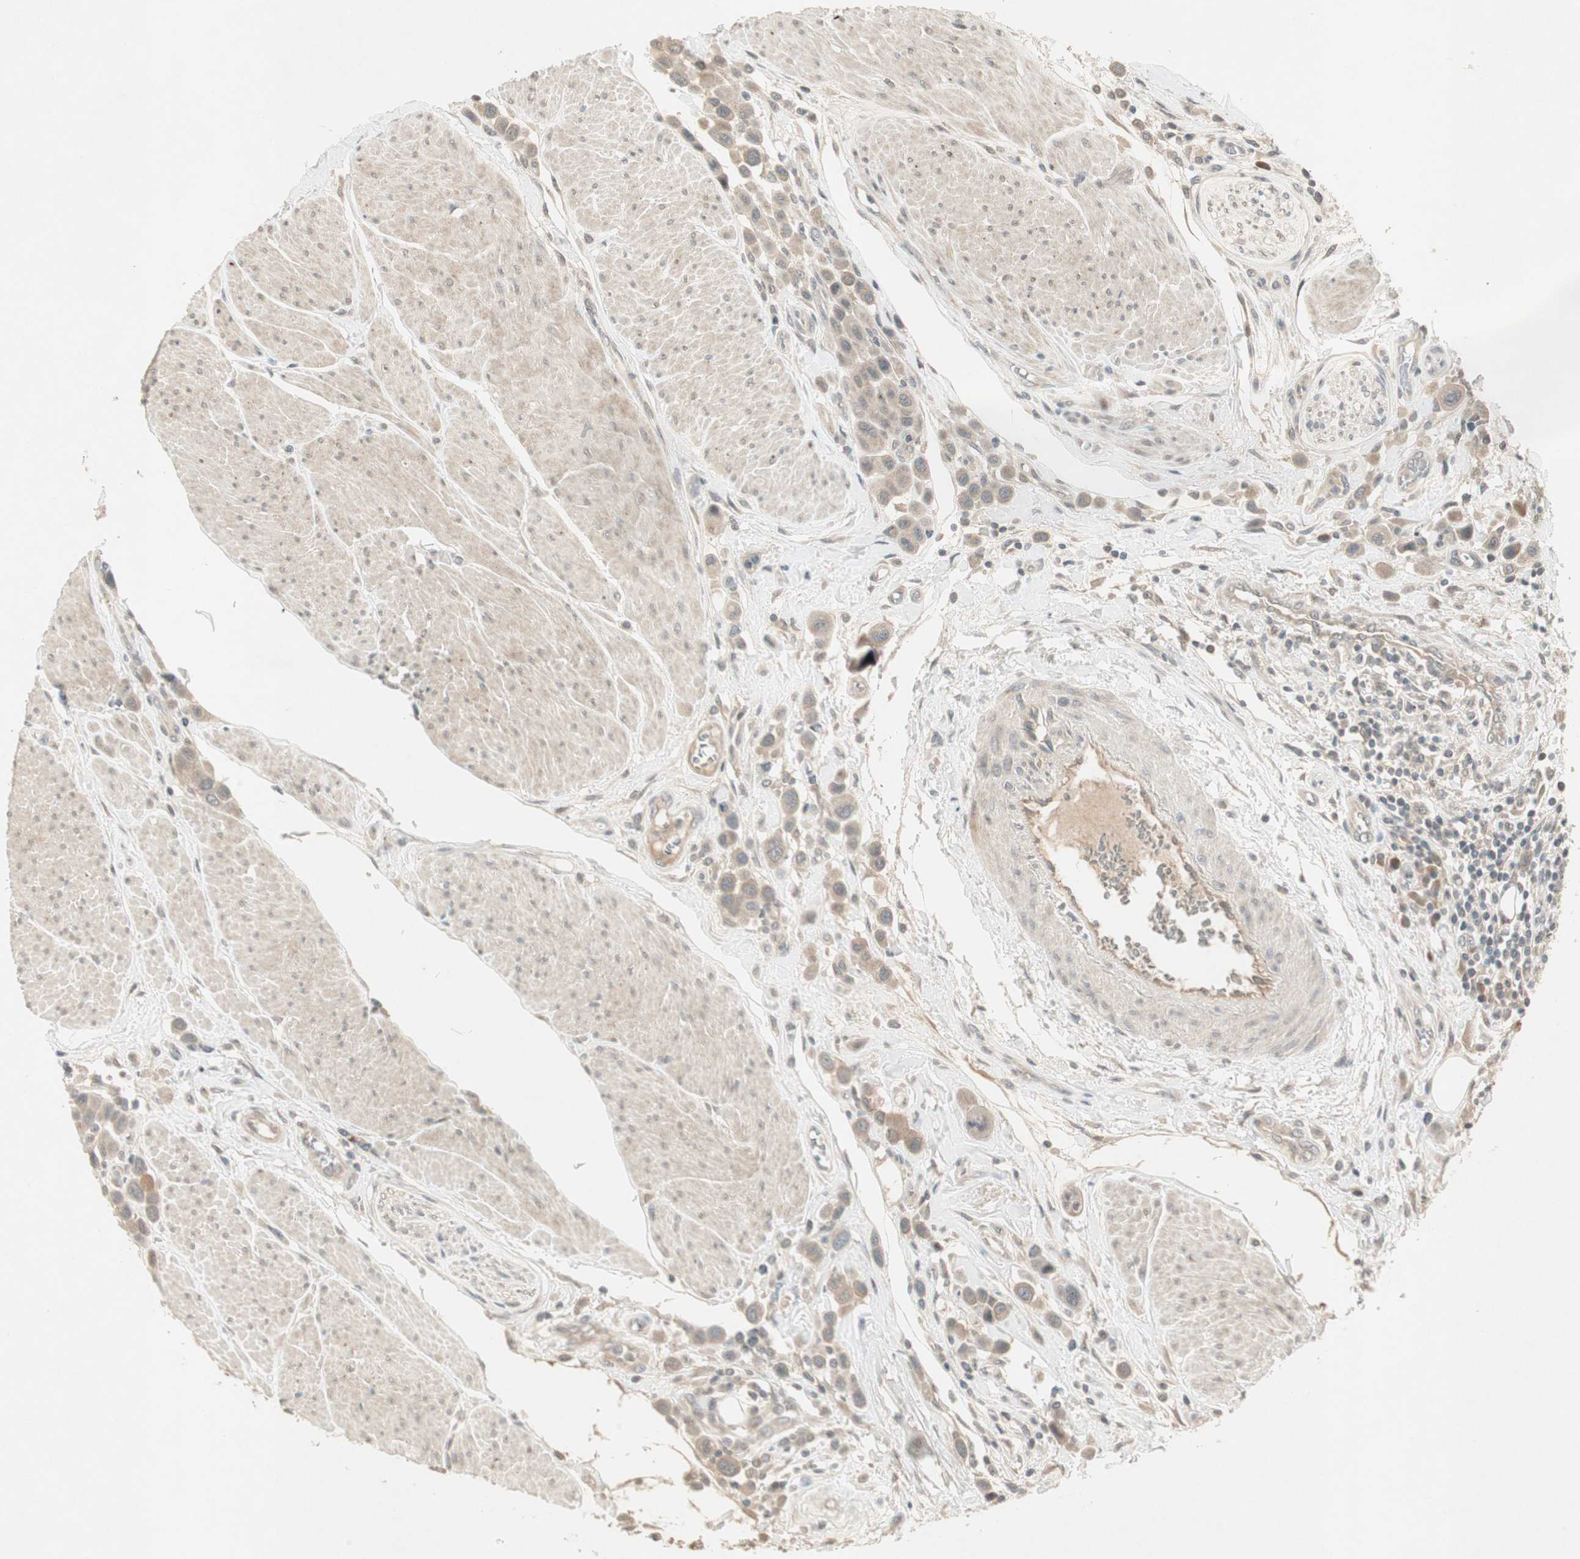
{"staining": {"intensity": "weak", "quantity": ">75%", "location": "cytoplasmic/membranous"}, "tissue": "urothelial cancer", "cell_type": "Tumor cells", "image_type": "cancer", "snomed": [{"axis": "morphology", "description": "Urothelial carcinoma, High grade"}, {"axis": "topography", "description": "Urinary bladder"}], "caption": "Immunohistochemical staining of high-grade urothelial carcinoma exhibits low levels of weak cytoplasmic/membranous protein expression in about >75% of tumor cells.", "gene": "ACSL5", "patient": {"sex": "male", "age": 50}}